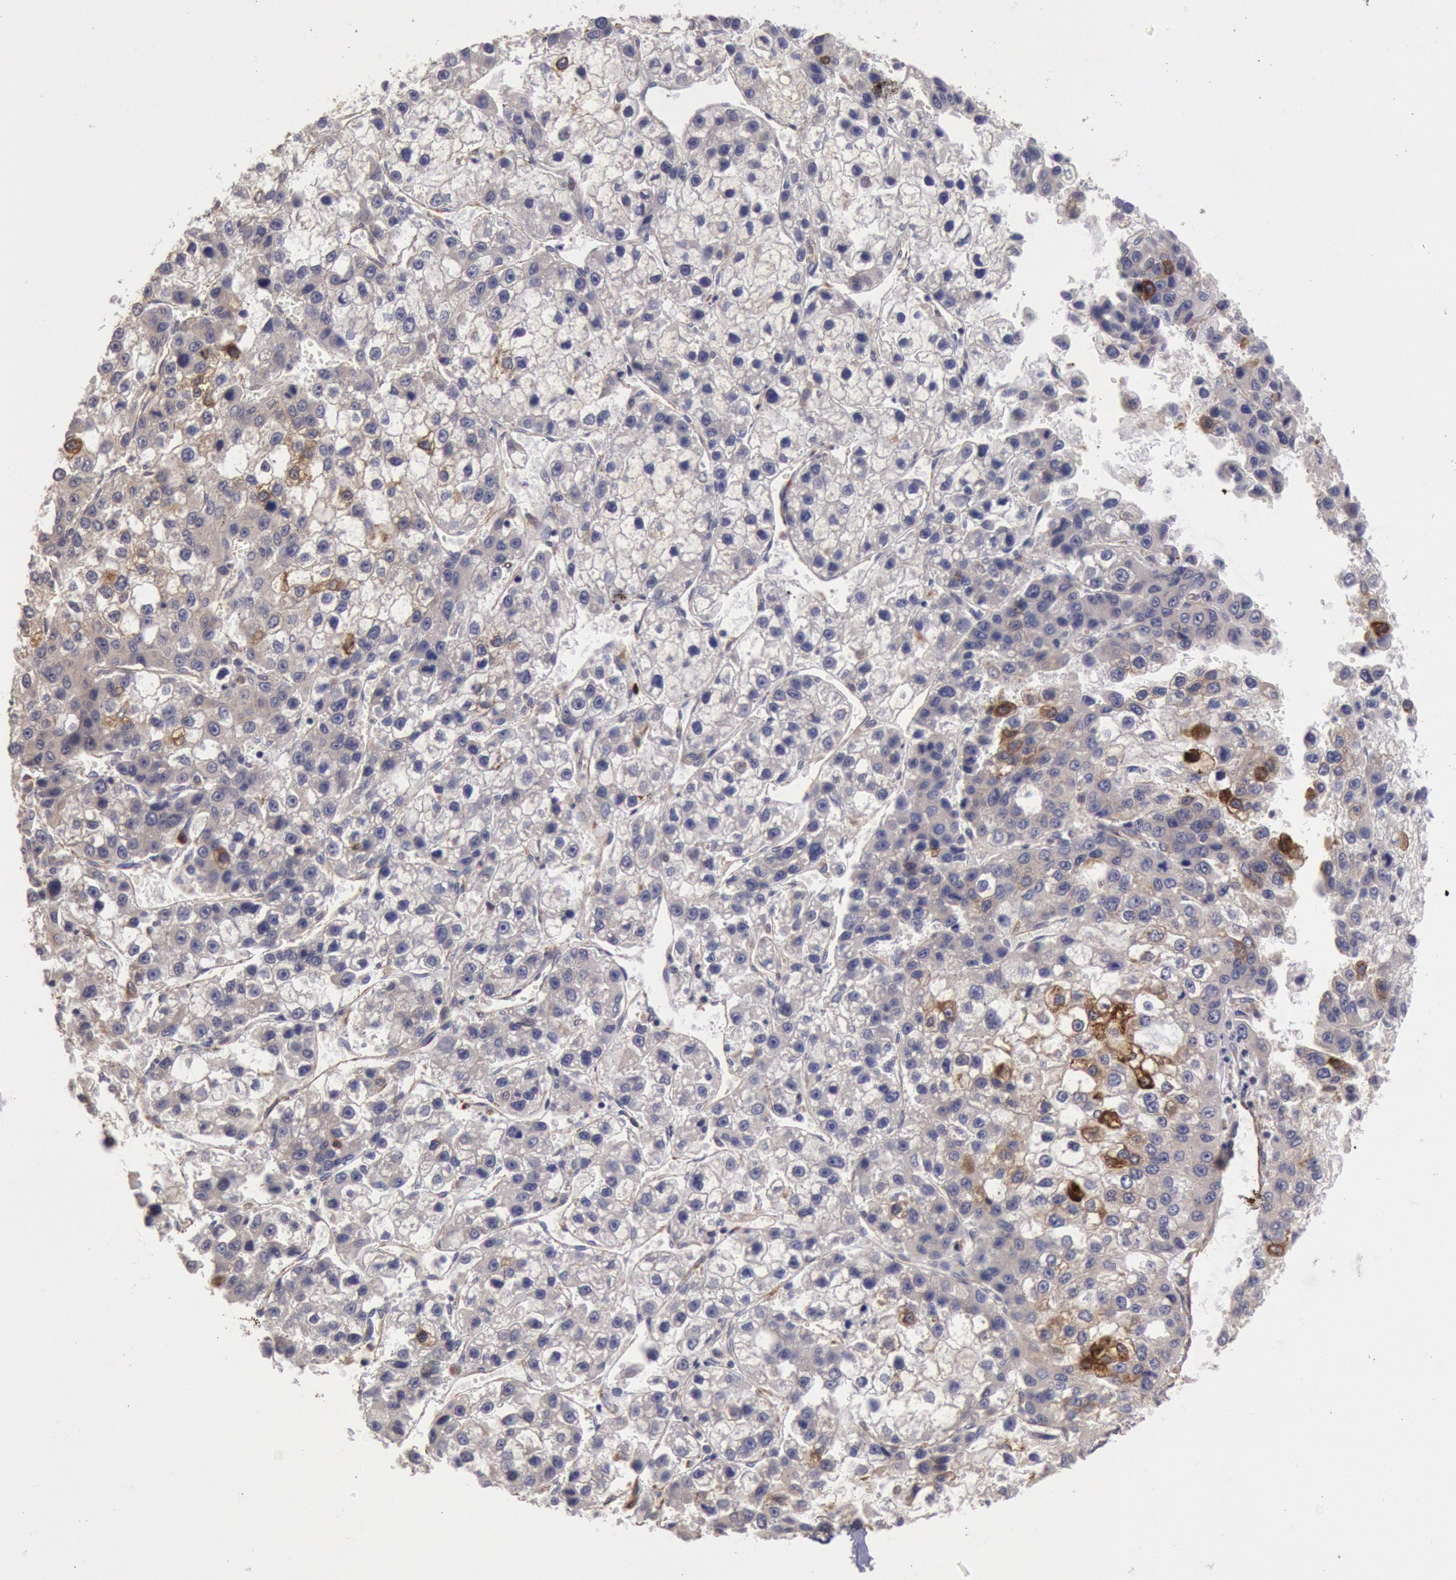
{"staining": {"intensity": "negative", "quantity": "none", "location": "none"}, "tissue": "liver cancer", "cell_type": "Tumor cells", "image_type": "cancer", "snomed": [{"axis": "morphology", "description": "Carcinoma, Hepatocellular, NOS"}, {"axis": "topography", "description": "Liver"}], "caption": "An immunohistochemistry (IHC) micrograph of liver cancer is shown. There is no staining in tumor cells of liver cancer.", "gene": "RNF139", "patient": {"sex": "female", "age": 66}}